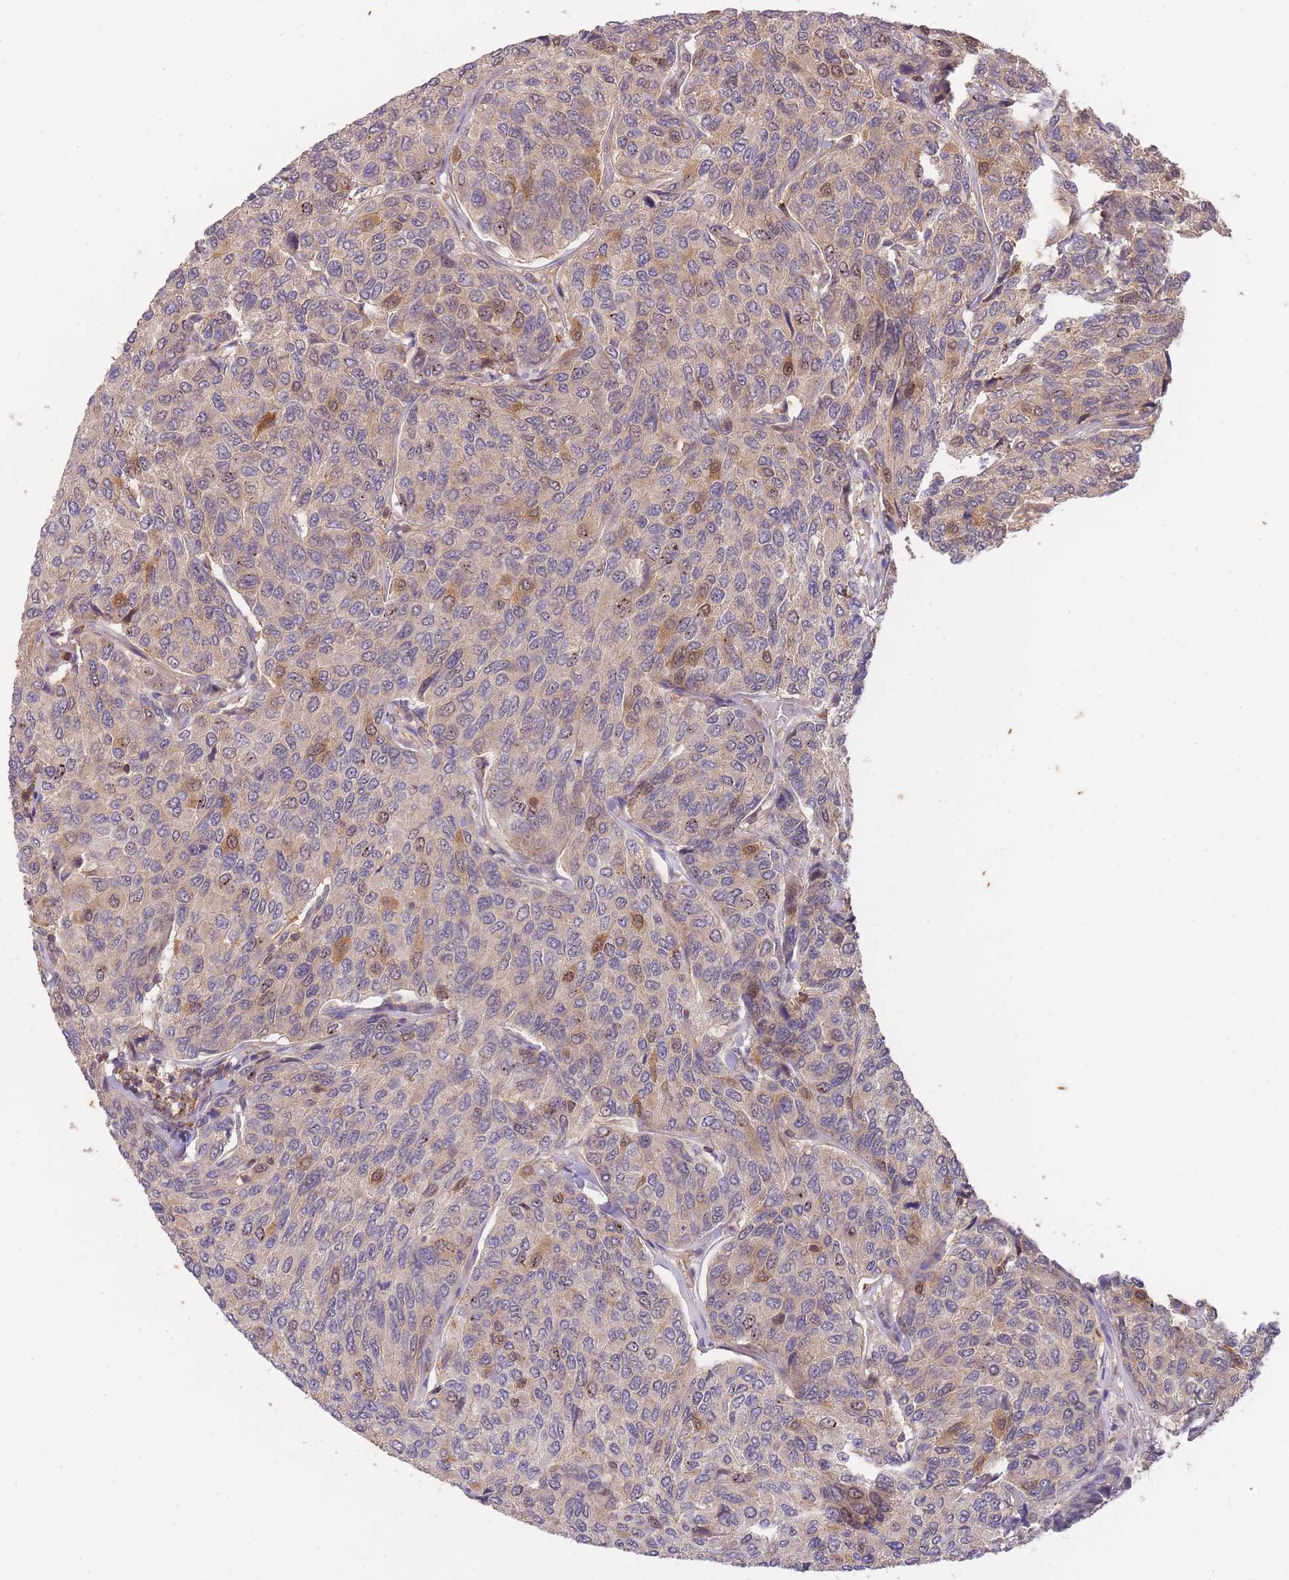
{"staining": {"intensity": "moderate", "quantity": "<25%", "location": "cytoplasmic/membranous"}, "tissue": "breast cancer", "cell_type": "Tumor cells", "image_type": "cancer", "snomed": [{"axis": "morphology", "description": "Duct carcinoma"}, {"axis": "topography", "description": "Breast"}], "caption": "Tumor cells exhibit low levels of moderate cytoplasmic/membranous staining in approximately <25% of cells in human breast invasive ductal carcinoma. (Brightfield microscopy of DAB IHC at high magnification).", "gene": "ST8SIA4", "patient": {"sex": "female", "age": 55}}